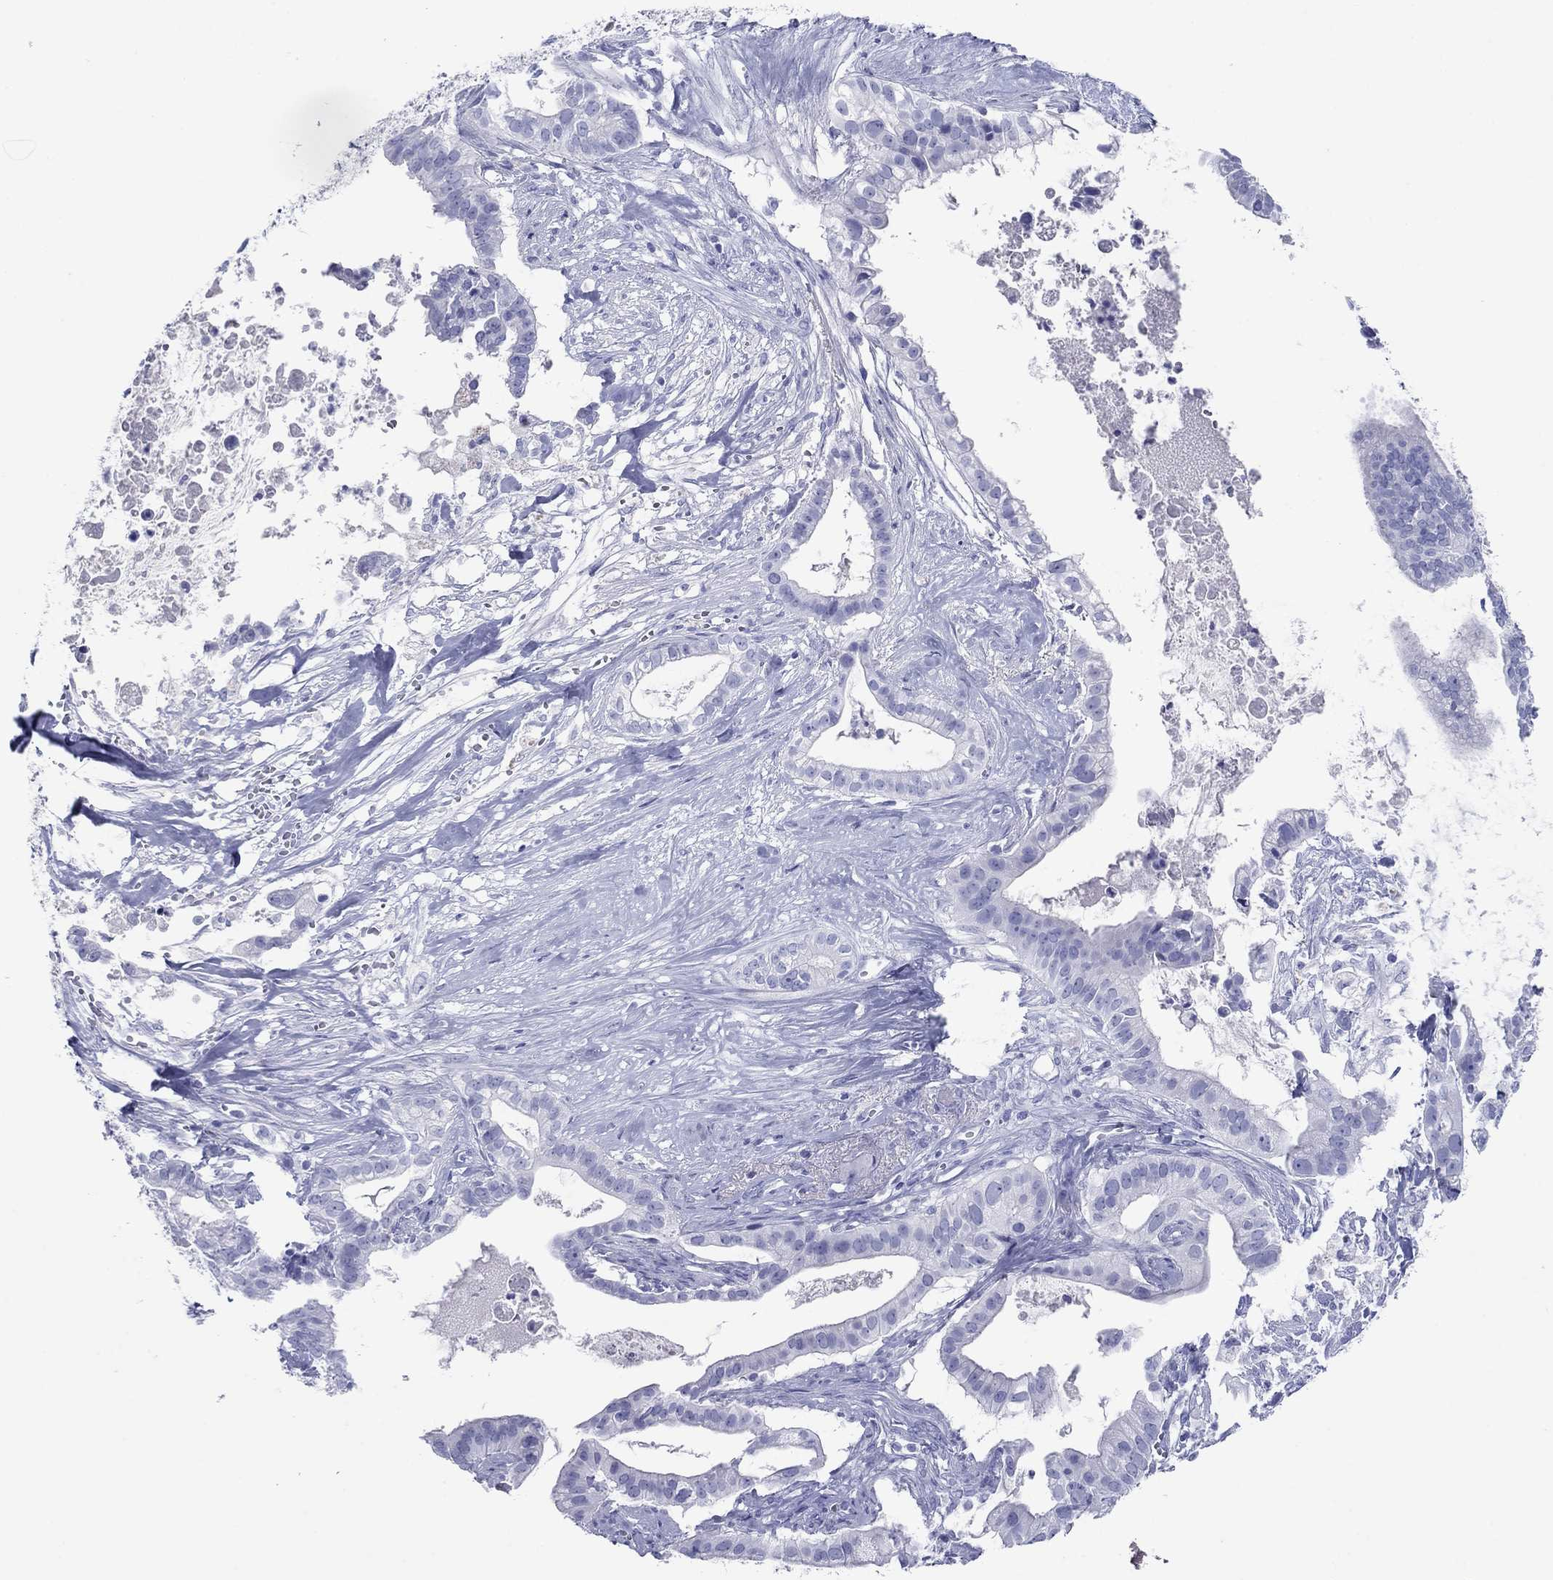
{"staining": {"intensity": "negative", "quantity": "none", "location": "none"}, "tissue": "pancreatic cancer", "cell_type": "Tumor cells", "image_type": "cancer", "snomed": [{"axis": "morphology", "description": "Adenocarcinoma, NOS"}, {"axis": "topography", "description": "Pancreas"}], "caption": "Pancreatic cancer was stained to show a protein in brown. There is no significant expression in tumor cells. (Stains: DAB immunohistochemistry with hematoxylin counter stain, Microscopy: brightfield microscopy at high magnification).", "gene": "ATP4A", "patient": {"sex": "male", "age": 61}}